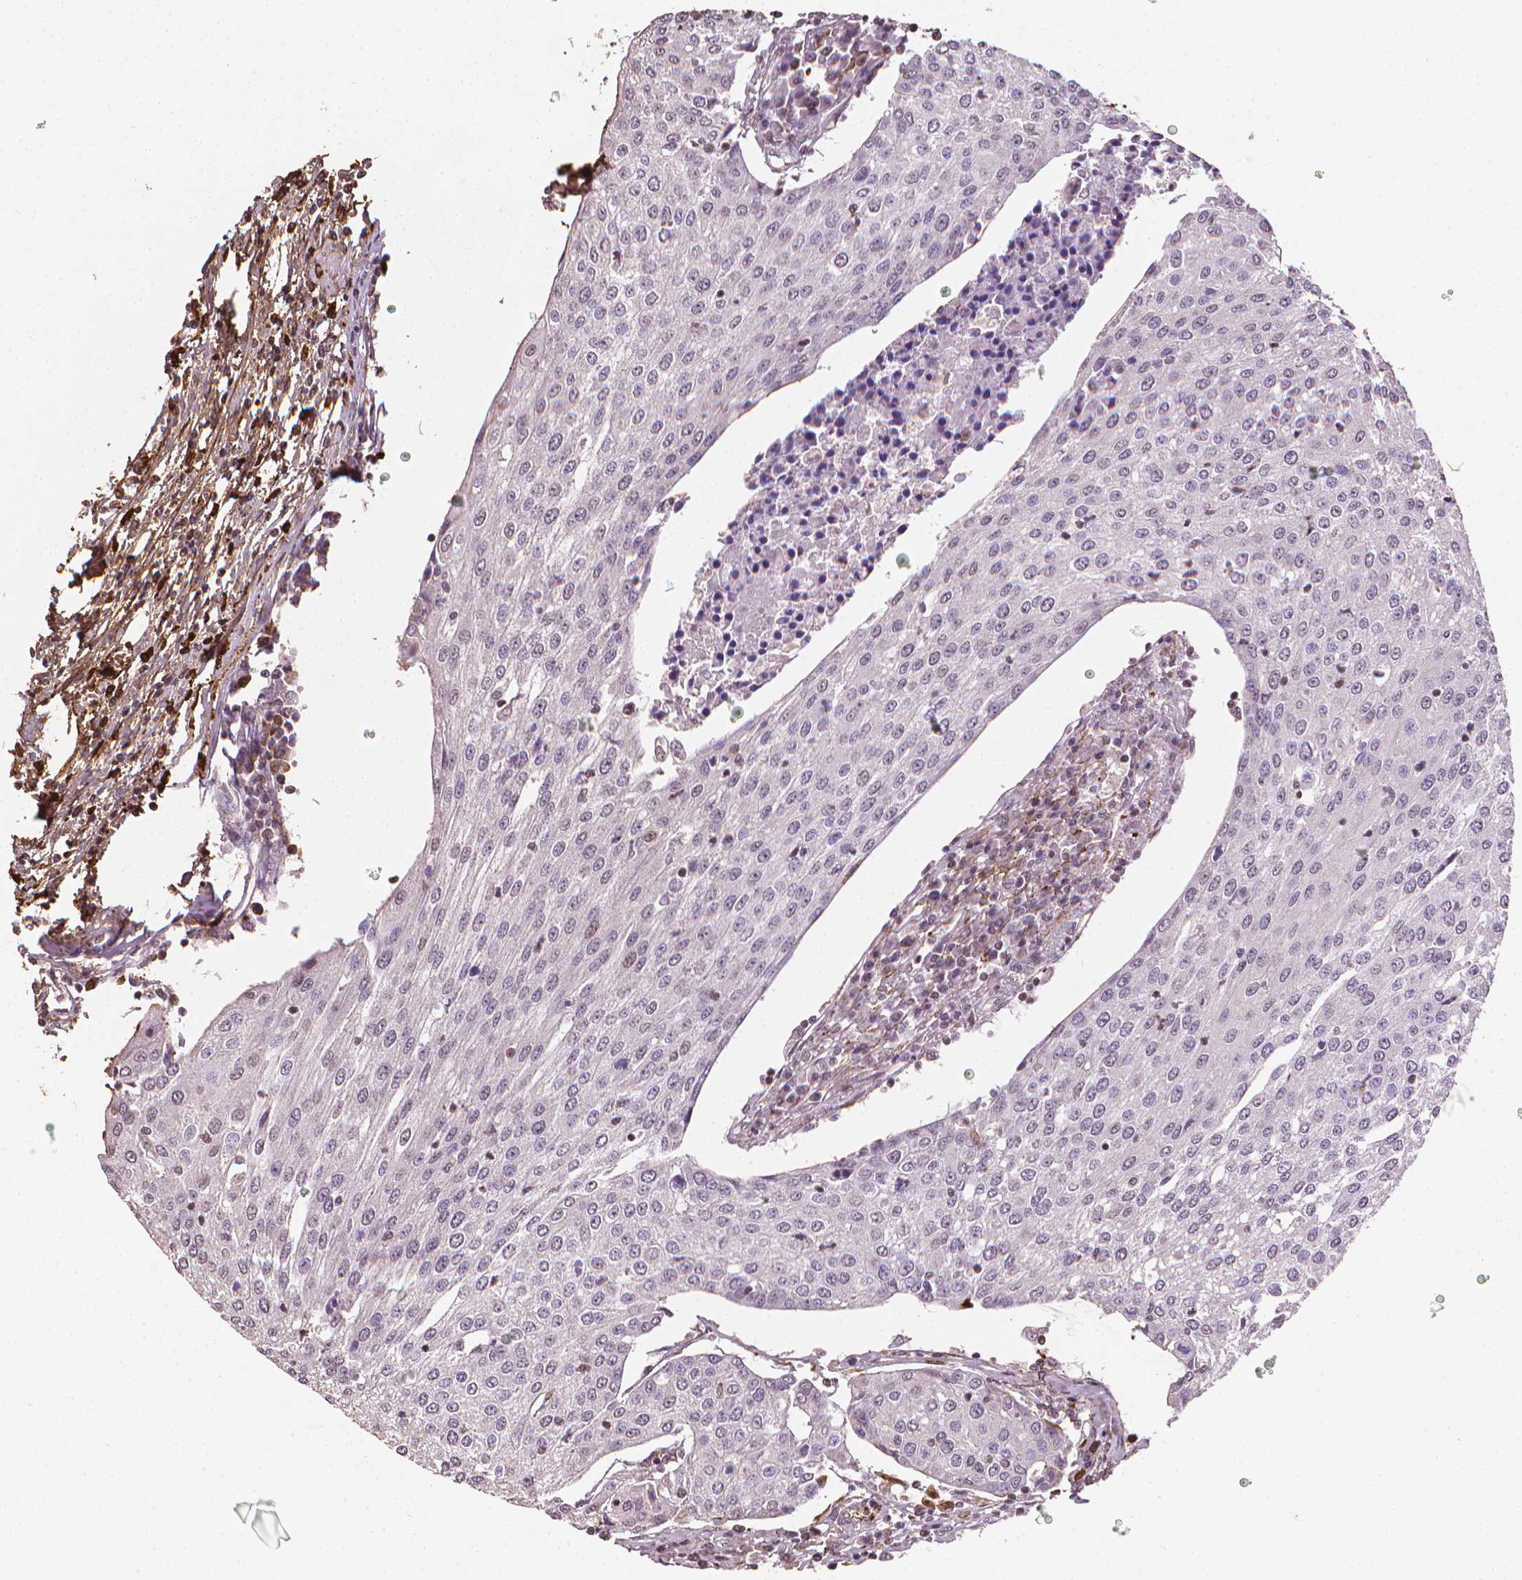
{"staining": {"intensity": "negative", "quantity": "none", "location": "none"}, "tissue": "urothelial cancer", "cell_type": "Tumor cells", "image_type": "cancer", "snomed": [{"axis": "morphology", "description": "Urothelial carcinoma, High grade"}, {"axis": "topography", "description": "Urinary bladder"}], "caption": "Immunohistochemical staining of urothelial cancer reveals no significant positivity in tumor cells.", "gene": "DCN", "patient": {"sex": "female", "age": 85}}